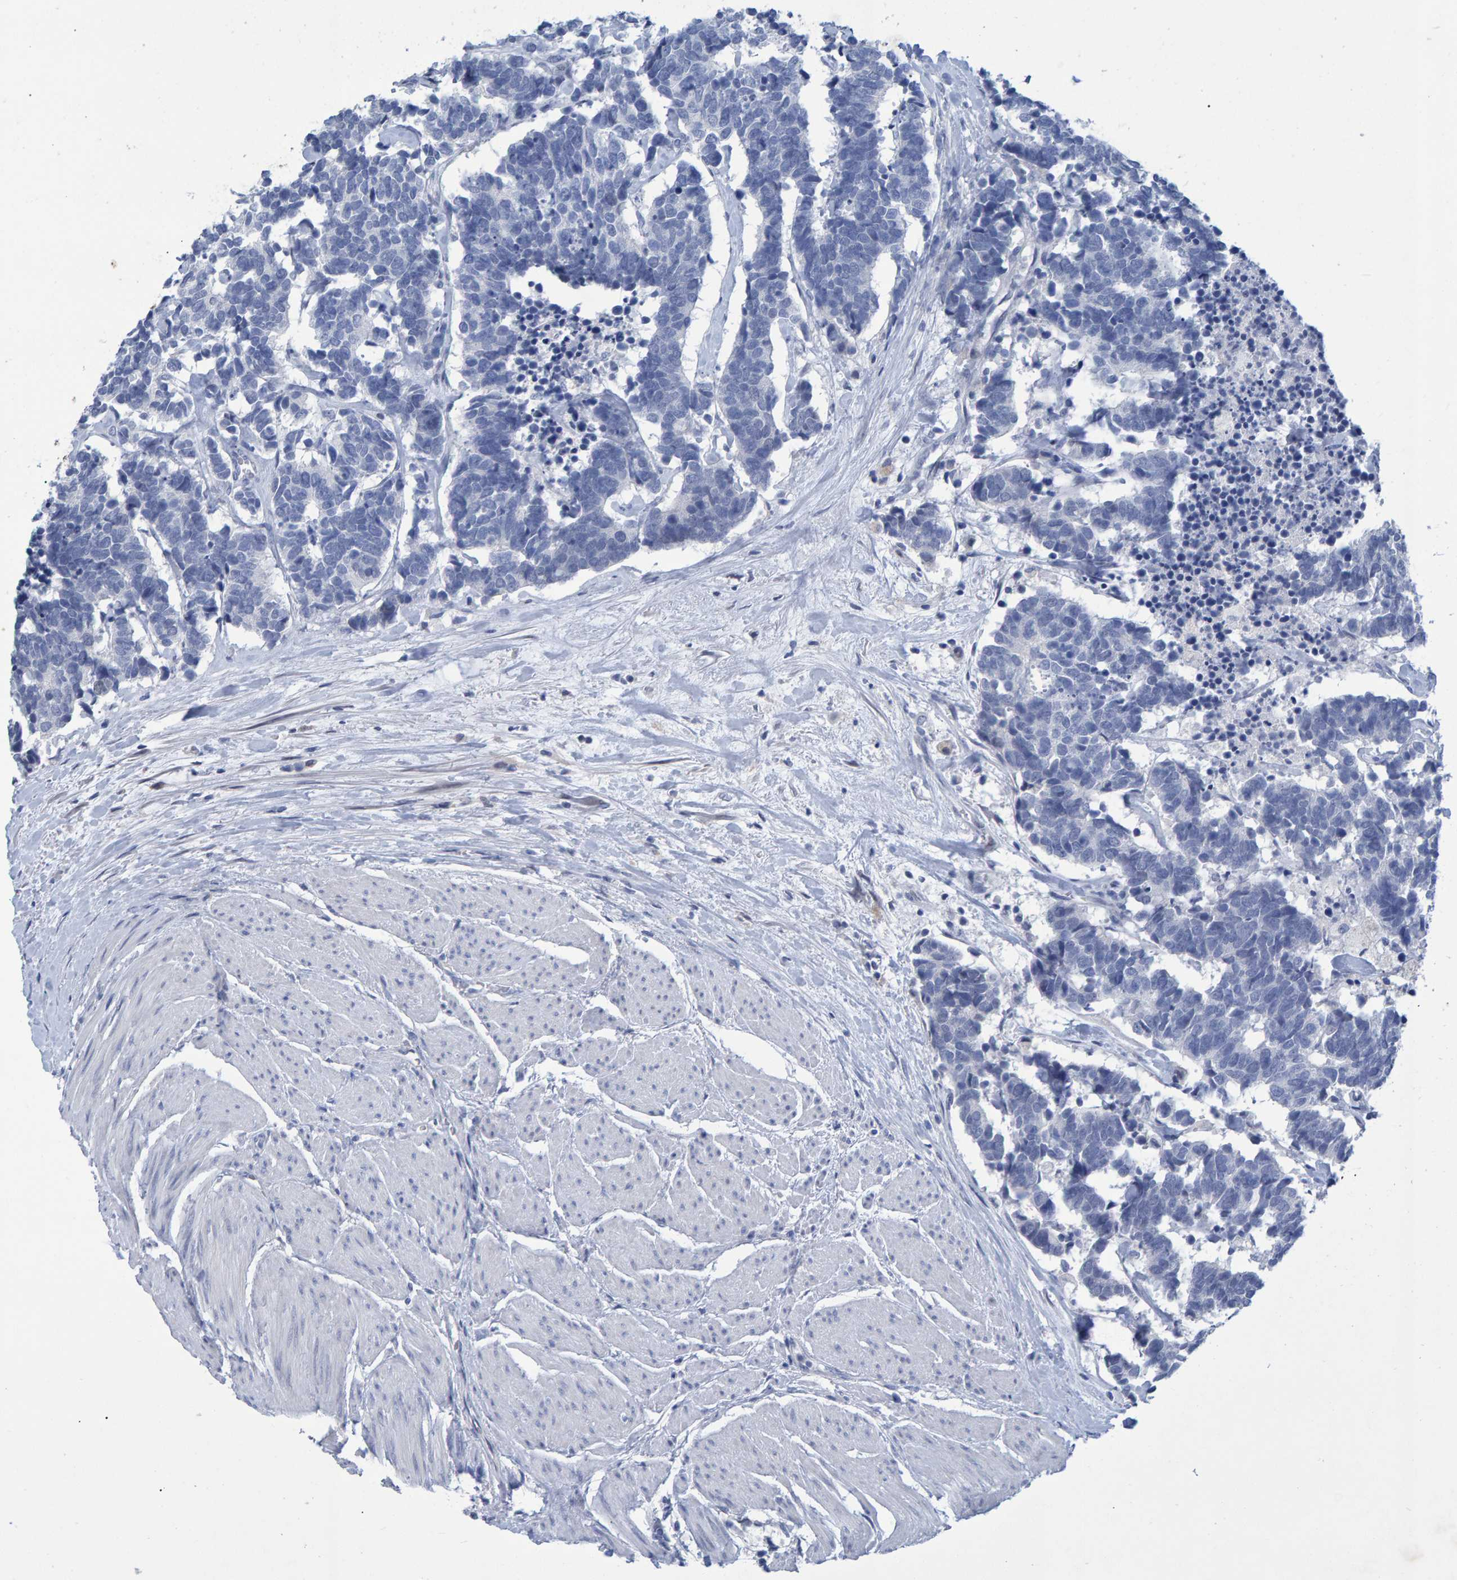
{"staining": {"intensity": "negative", "quantity": "none", "location": "none"}, "tissue": "carcinoid", "cell_type": "Tumor cells", "image_type": "cancer", "snomed": [{"axis": "morphology", "description": "Carcinoma, NOS"}, {"axis": "morphology", "description": "Carcinoid, malignant, NOS"}, {"axis": "topography", "description": "Urinary bladder"}], "caption": "Immunohistochemistry (IHC) image of neoplastic tissue: human carcinoid stained with DAB reveals no significant protein positivity in tumor cells. (Stains: DAB immunohistochemistry with hematoxylin counter stain, Microscopy: brightfield microscopy at high magnification).", "gene": "PROCA1", "patient": {"sex": "male", "age": 57}}